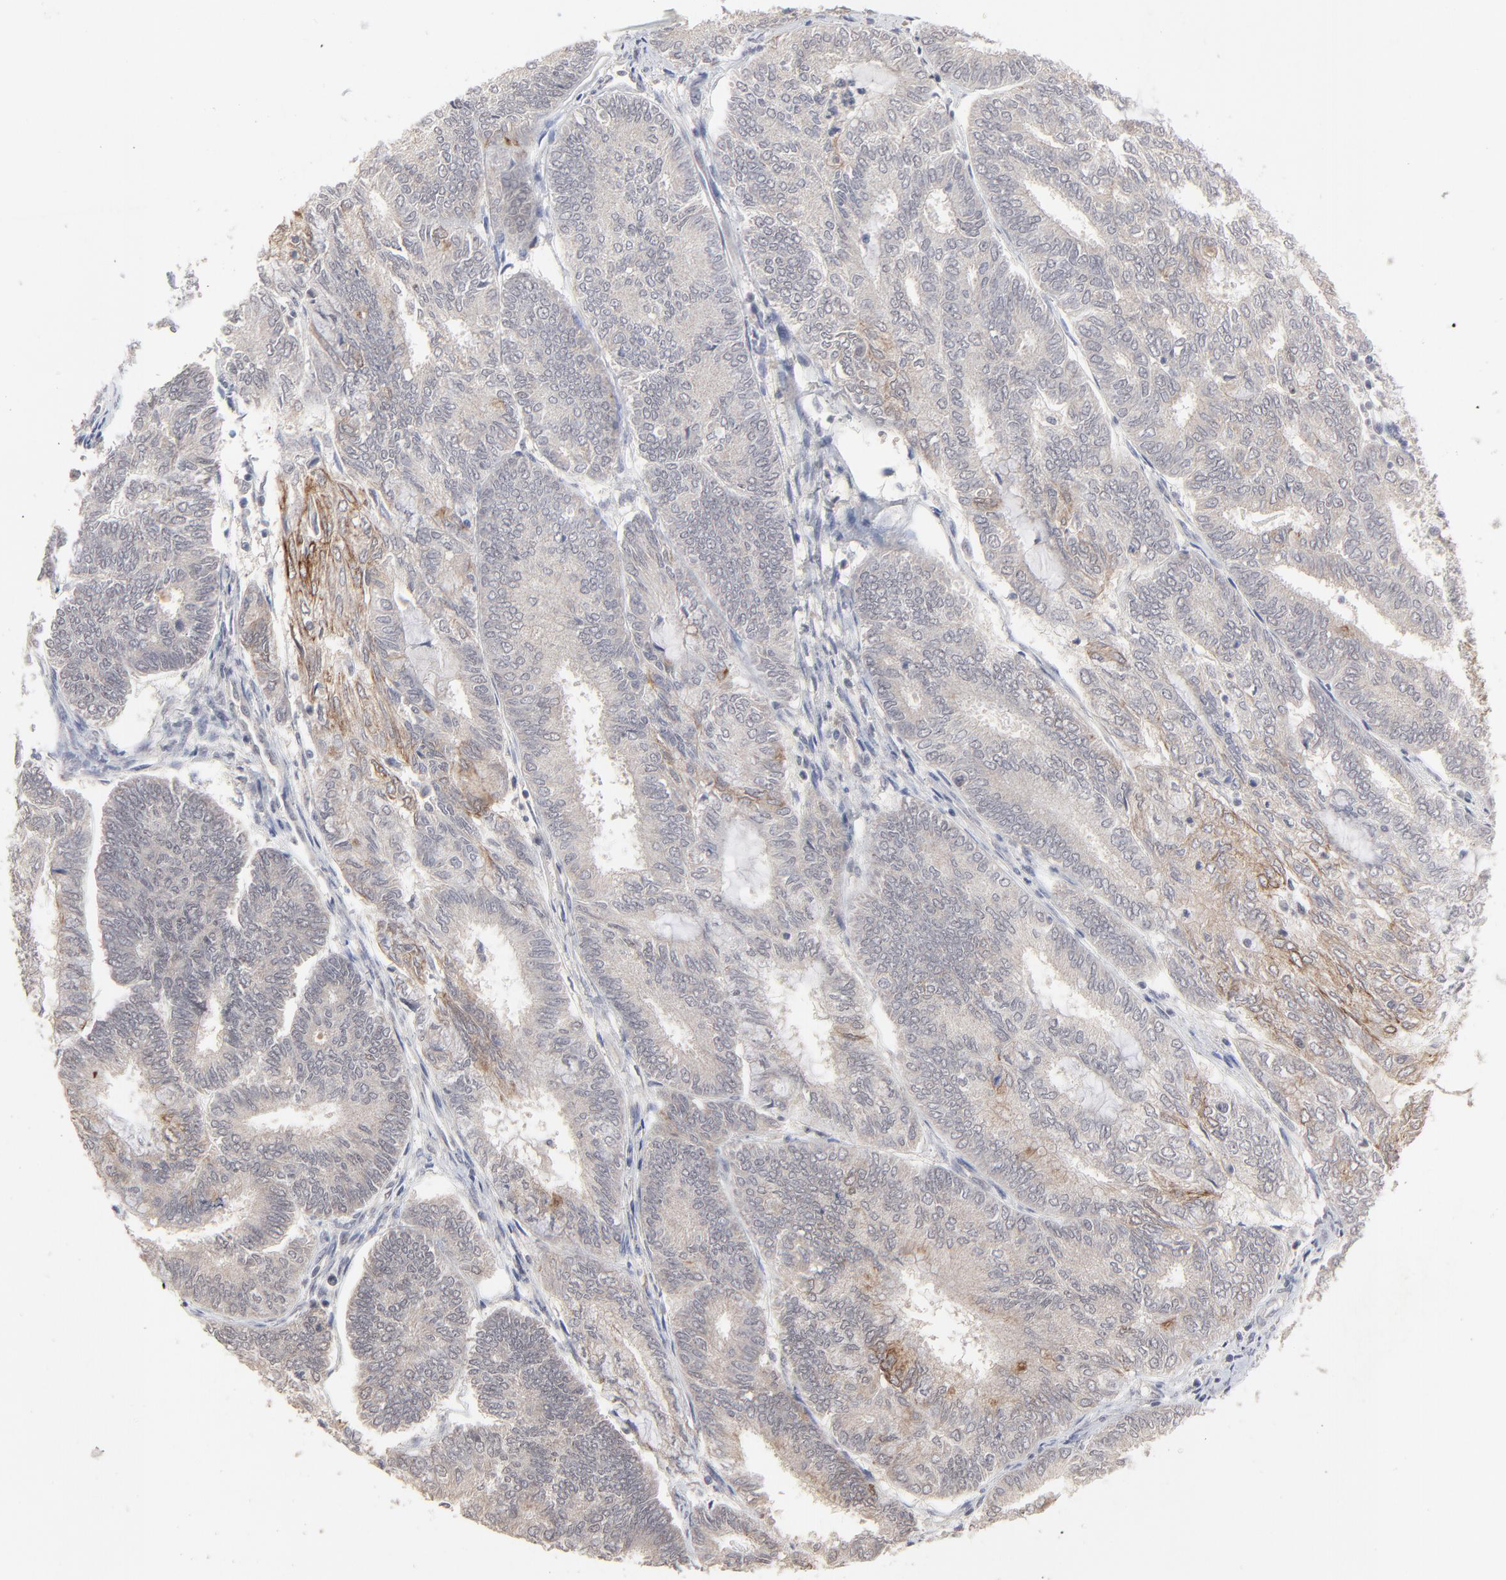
{"staining": {"intensity": "moderate", "quantity": "<25%", "location": "cytoplasmic/membranous"}, "tissue": "endometrial cancer", "cell_type": "Tumor cells", "image_type": "cancer", "snomed": [{"axis": "morphology", "description": "Adenocarcinoma, NOS"}, {"axis": "topography", "description": "Endometrium"}], "caption": "Immunohistochemistry (IHC) (DAB) staining of endometrial cancer (adenocarcinoma) shows moderate cytoplasmic/membranous protein staining in about <25% of tumor cells.", "gene": "FAM199X", "patient": {"sex": "female", "age": 59}}